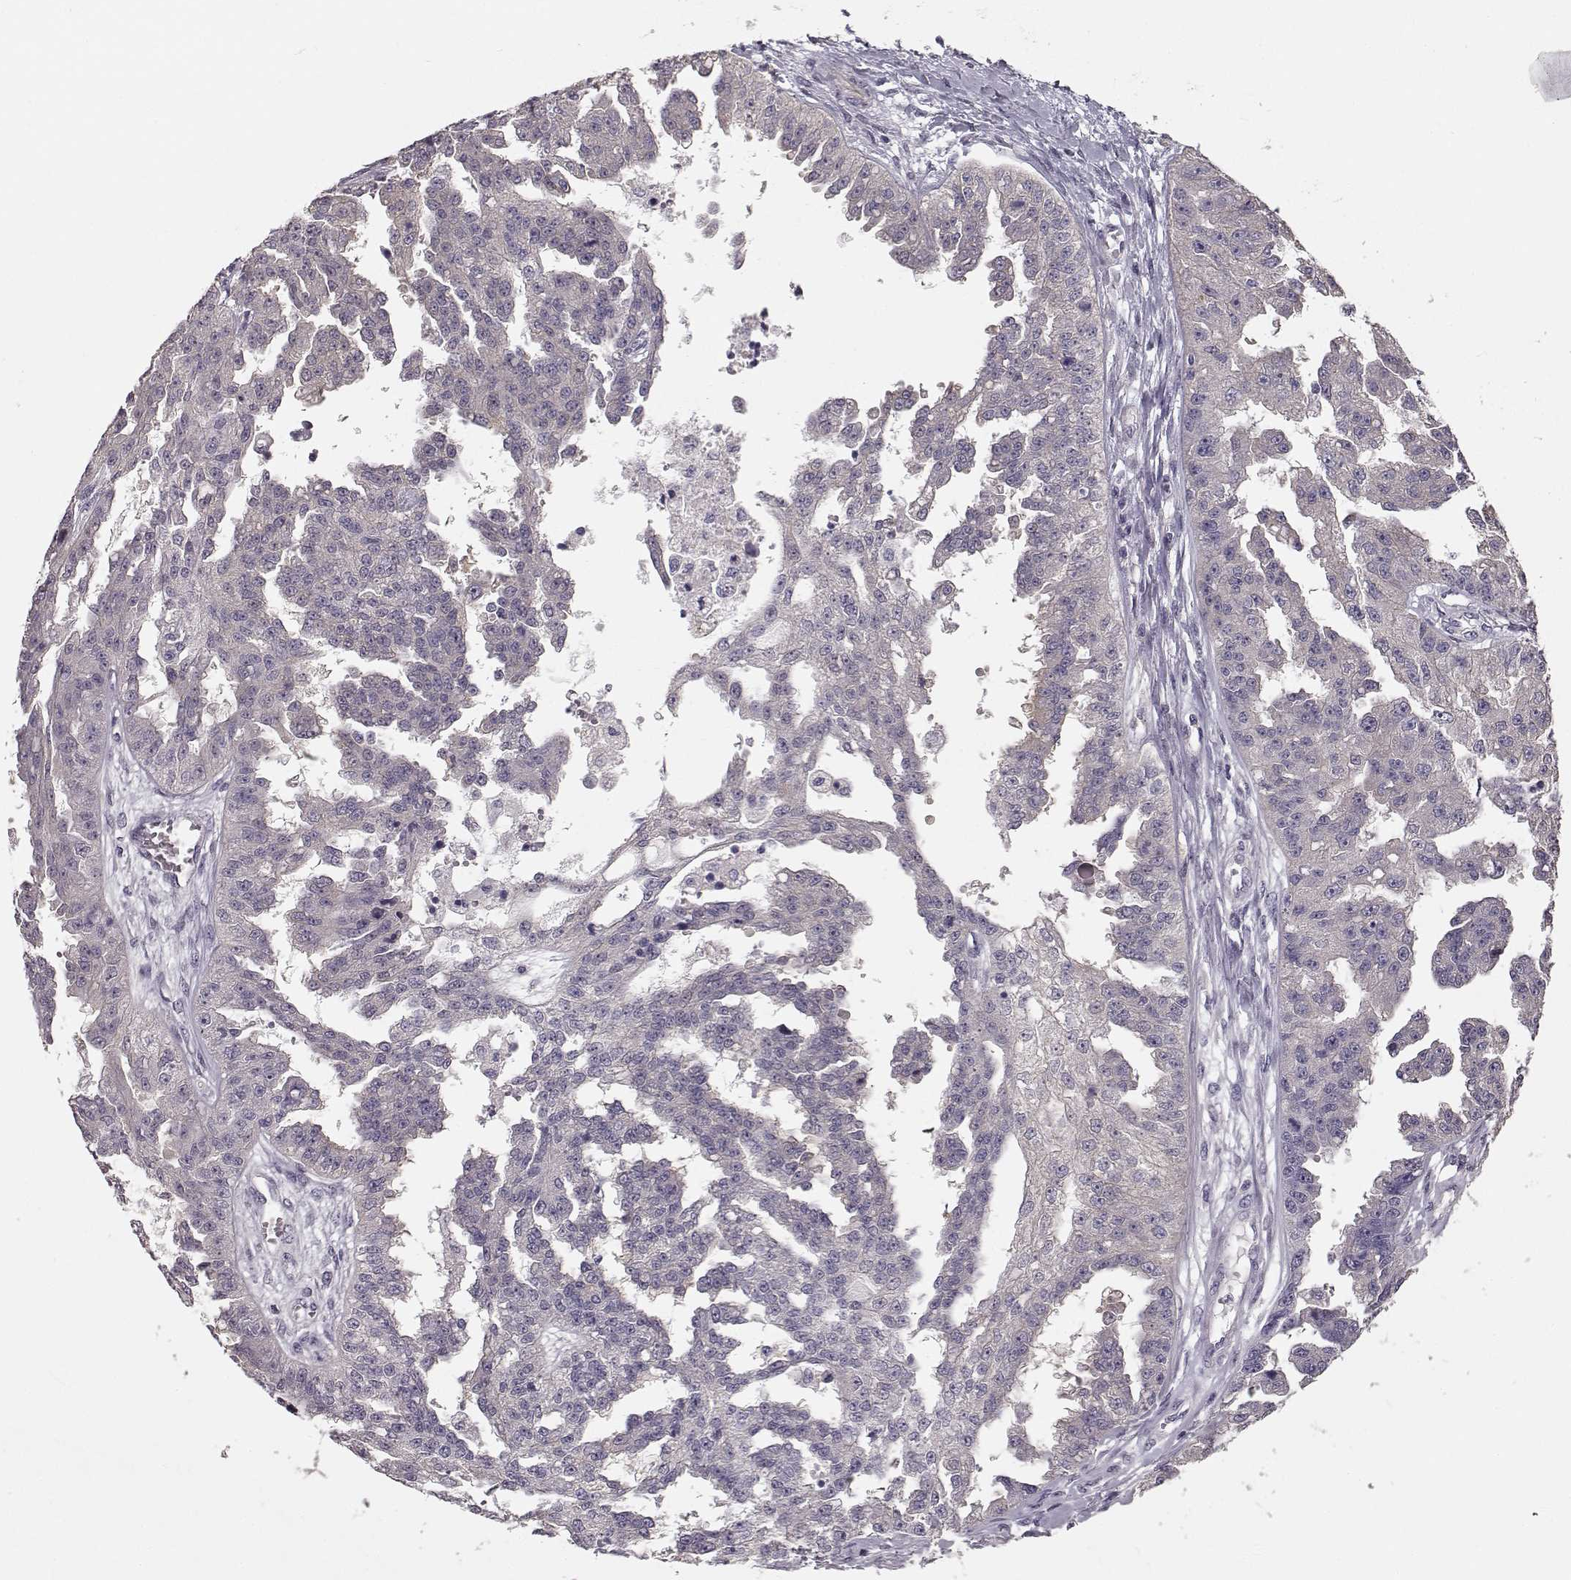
{"staining": {"intensity": "negative", "quantity": "none", "location": "none"}, "tissue": "ovarian cancer", "cell_type": "Tumor cells", "image_type": "cancer", "snomed": [{"axis": "morphology", "description": "Cystadenocarcinoma, serous, NOS"}, {"axis": "topography", "description": "Ovary"}], "caption": "Ovarian cancer stained for a protein using IHC shows no positivity tumor cells.", "gene": "GPR50", "patient": {"sex": "female", "age": 58}}